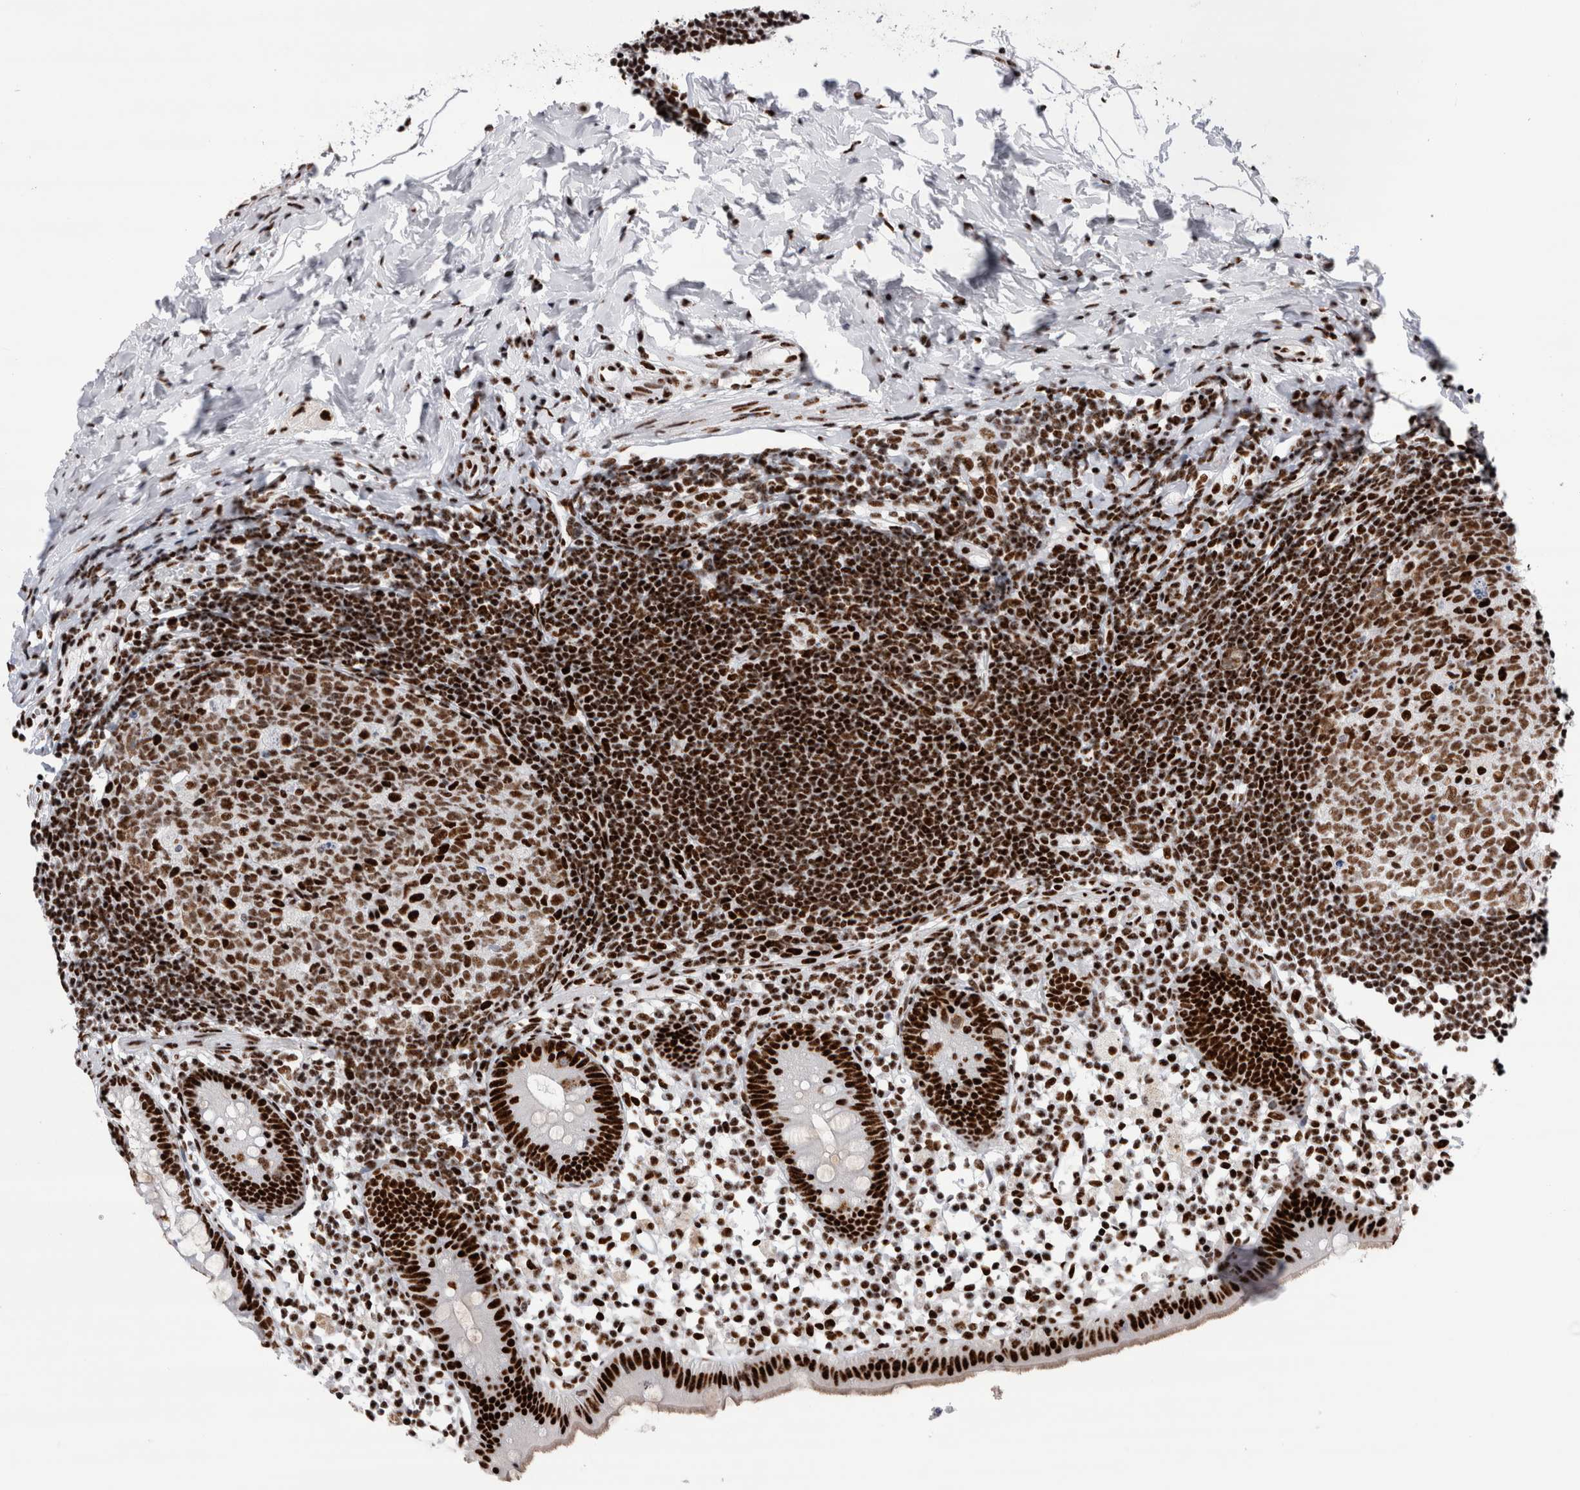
{"staining": {"intensity": "strong", "quantity": ">75%", "location": "nuclear"}, "tissue": "appendix", "cell_type": "Glandular cells", "image_type": "normal", "snomed": [{"axis": "morphology", "description": "Normal tissue, NOS"}, {"axis": "topography", "description": "Appendix"}], "caption": "IHC histopathology image of benign appendix: appendix stained using IHC shows high levels of strong protein expression localized specifically in the nuclear of glandular cells, appearing as a nuclear brown color.", "gene": "RBM6", "patient": {"sex": "female", "age": 20}}